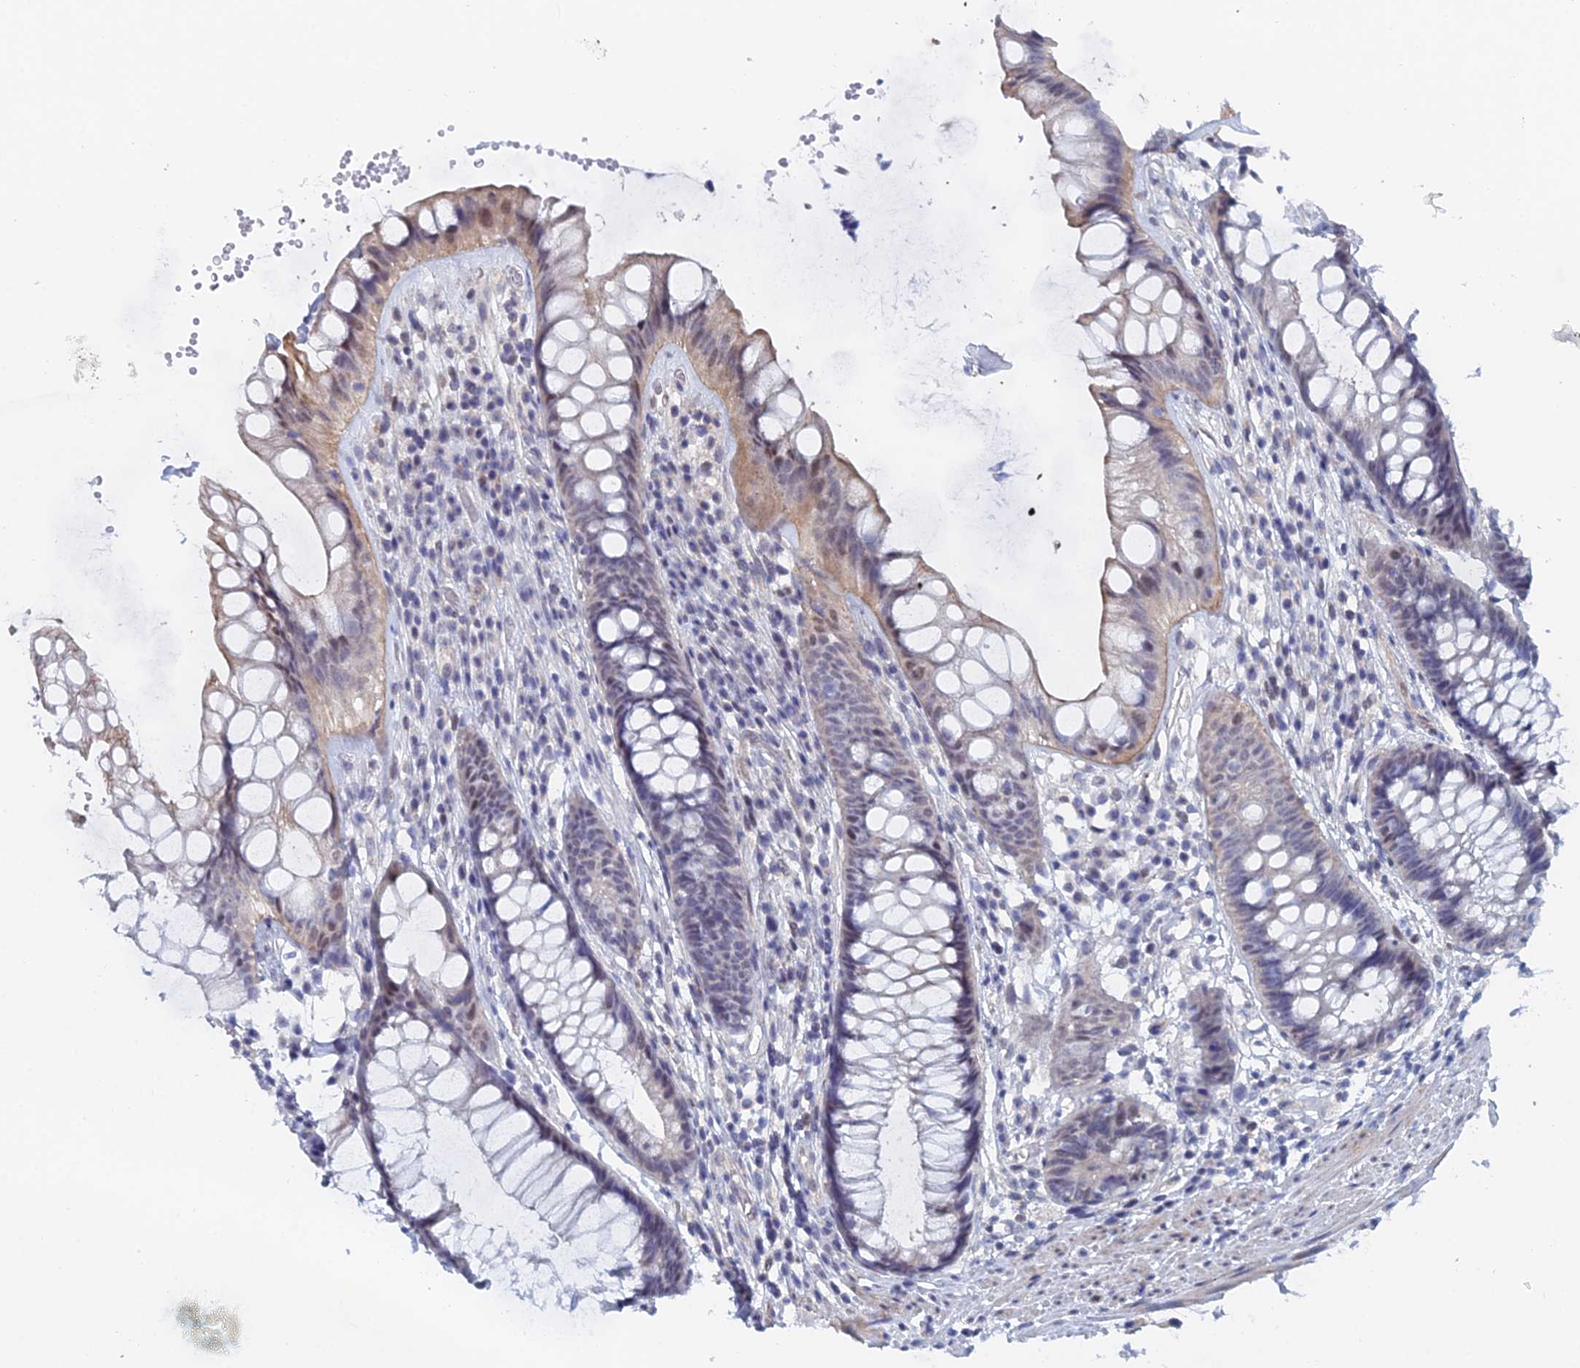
{"staining": {"intensity": "moderate", "quantity": "<25%", "location": "nuclear"}, "tissue": "rectum", "cell_type": "Glandular cells", "image_type": "normal", "snomed": [{"axis": "morphology", "description": "Normal tissue, NOS"}, {"axis": "topography", "description": "Rectum"}], "caption": "A brown stain highlights moderate nuclear expression of a protein in glandular cells of unremarkable human rectum.", "gene": "GMNC", "patient": {"sex": "male", "age": 74}}